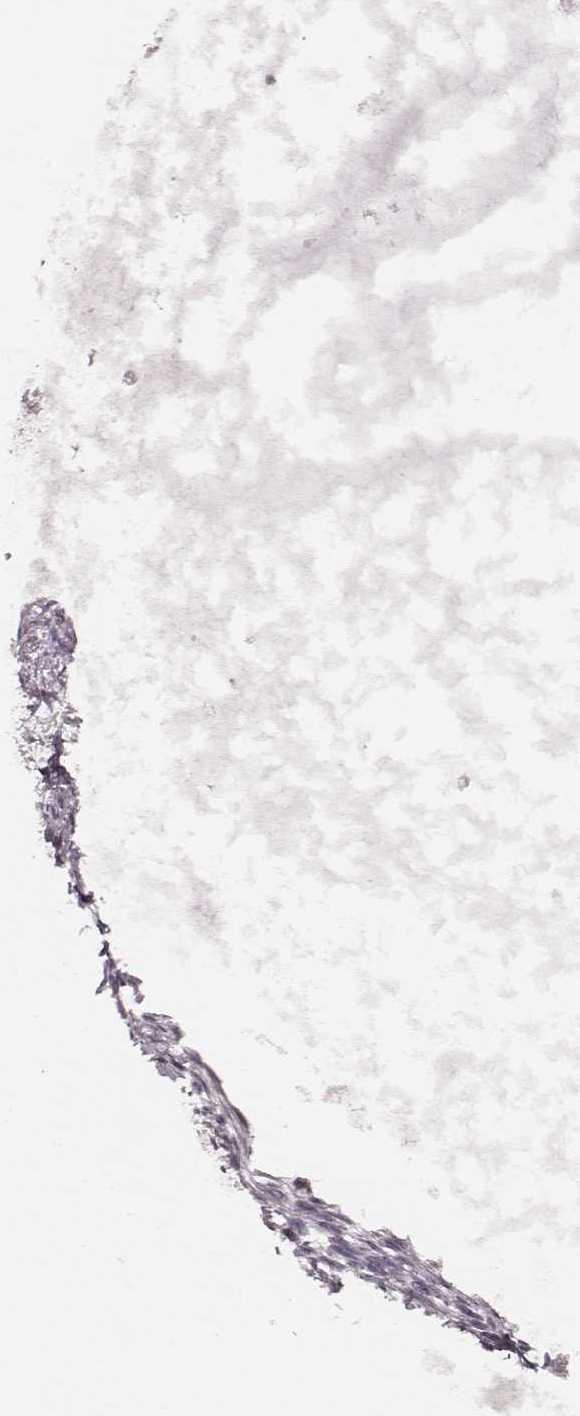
{"staining": {"intensity": "negative", "quantity": "none", "location": "none"}, "tissue": "ovarian cancer", "cell_type": "Tumor cells", "image_type": "cancer", "snomed": [{"axis": "morphology", "description": "Cystadenocarcinoma, mucinous, NOS"}, {"axis": "topography", "description": "Ovary"}], "caption": "Image shows no protein staining in tumor cells of ovarian cancer tissue.", "gene": "ZYX", "patient": {"sex": "female", "age": 41}}